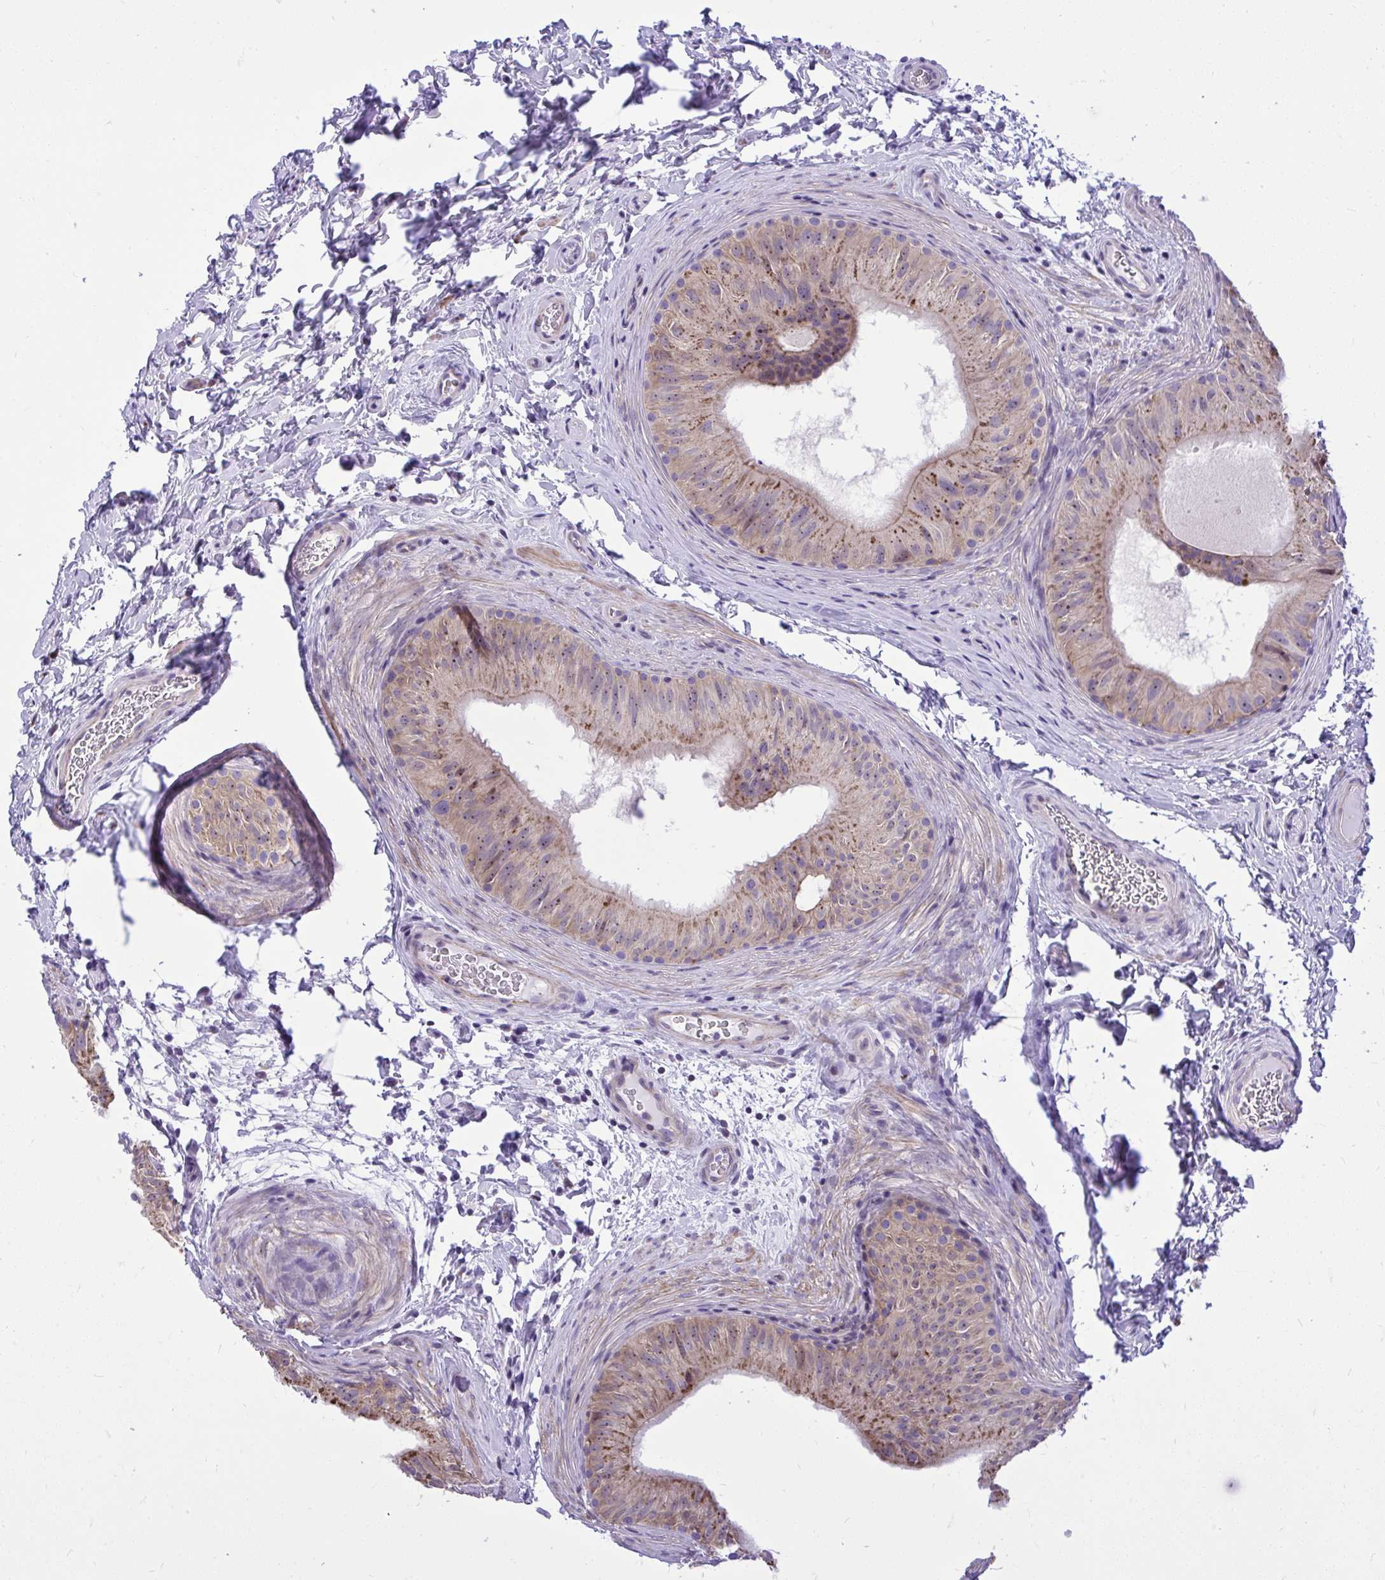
{"staining": {"intensity": "moderate", "quantity": "25%-75%", "location": "cytoplasmic/membranous"}, "tissue": "epididymis", "cell_type": "Glandular cells", "image_type": "normal", "snomed": [{"axis": "morphology", "description": "Normal tissue, NOS"}, {"axis": "topography", "description": "Epididymis"}], "caption": "DAB immunohistochemical staining of unremarkable epididymis displays moderate cytoplasmic/membranous protein expression in about 25%-75% of glandular cells. The staining is performed using DAB brown chromogen to label protein expression. The nuclei are counter-stained blue using hematoxylin.", "gene": "GRK4", "patient": {"sex": "male", "age": 24}}